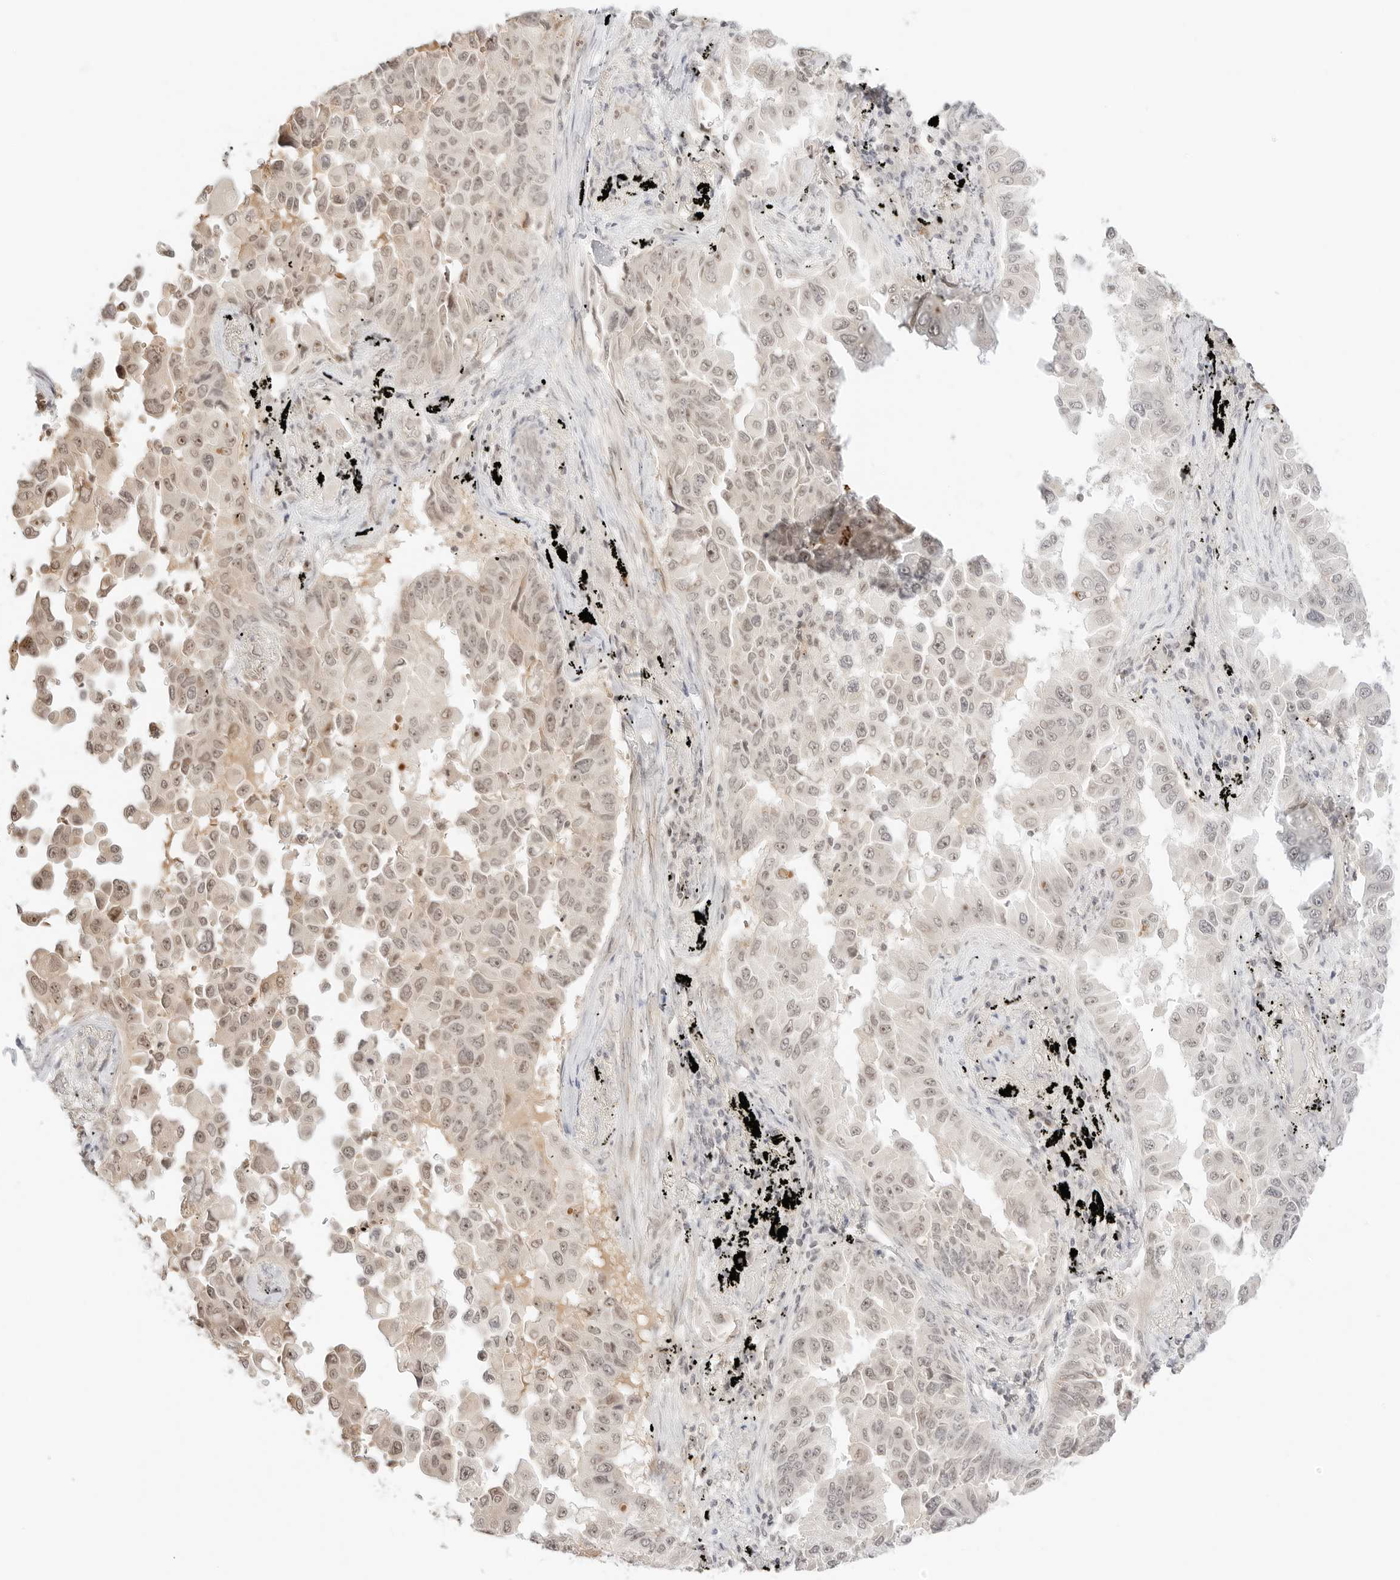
{"staining": {"intensity": "moderate", "quantity": "<25%", "location": "nuclear"}, "tissue": "lung cancer", "cell_type": "Tumor cells", "image_type": "cancer", "snomed": [{"axis": "morphology", "description": "Adenocarcinoma, NOS"}, {"axis": "topography", "description": "Lung"}], "caption": "Adenocarcinoma (lung) was stained to show a protein in brown. There is low levels of moderate nuclear positivity in about <25% of tumor cells. Nuclei are stained in blue.", "gene": "RPS6KL1", "patient": {"sex": "female", "age": 67}}